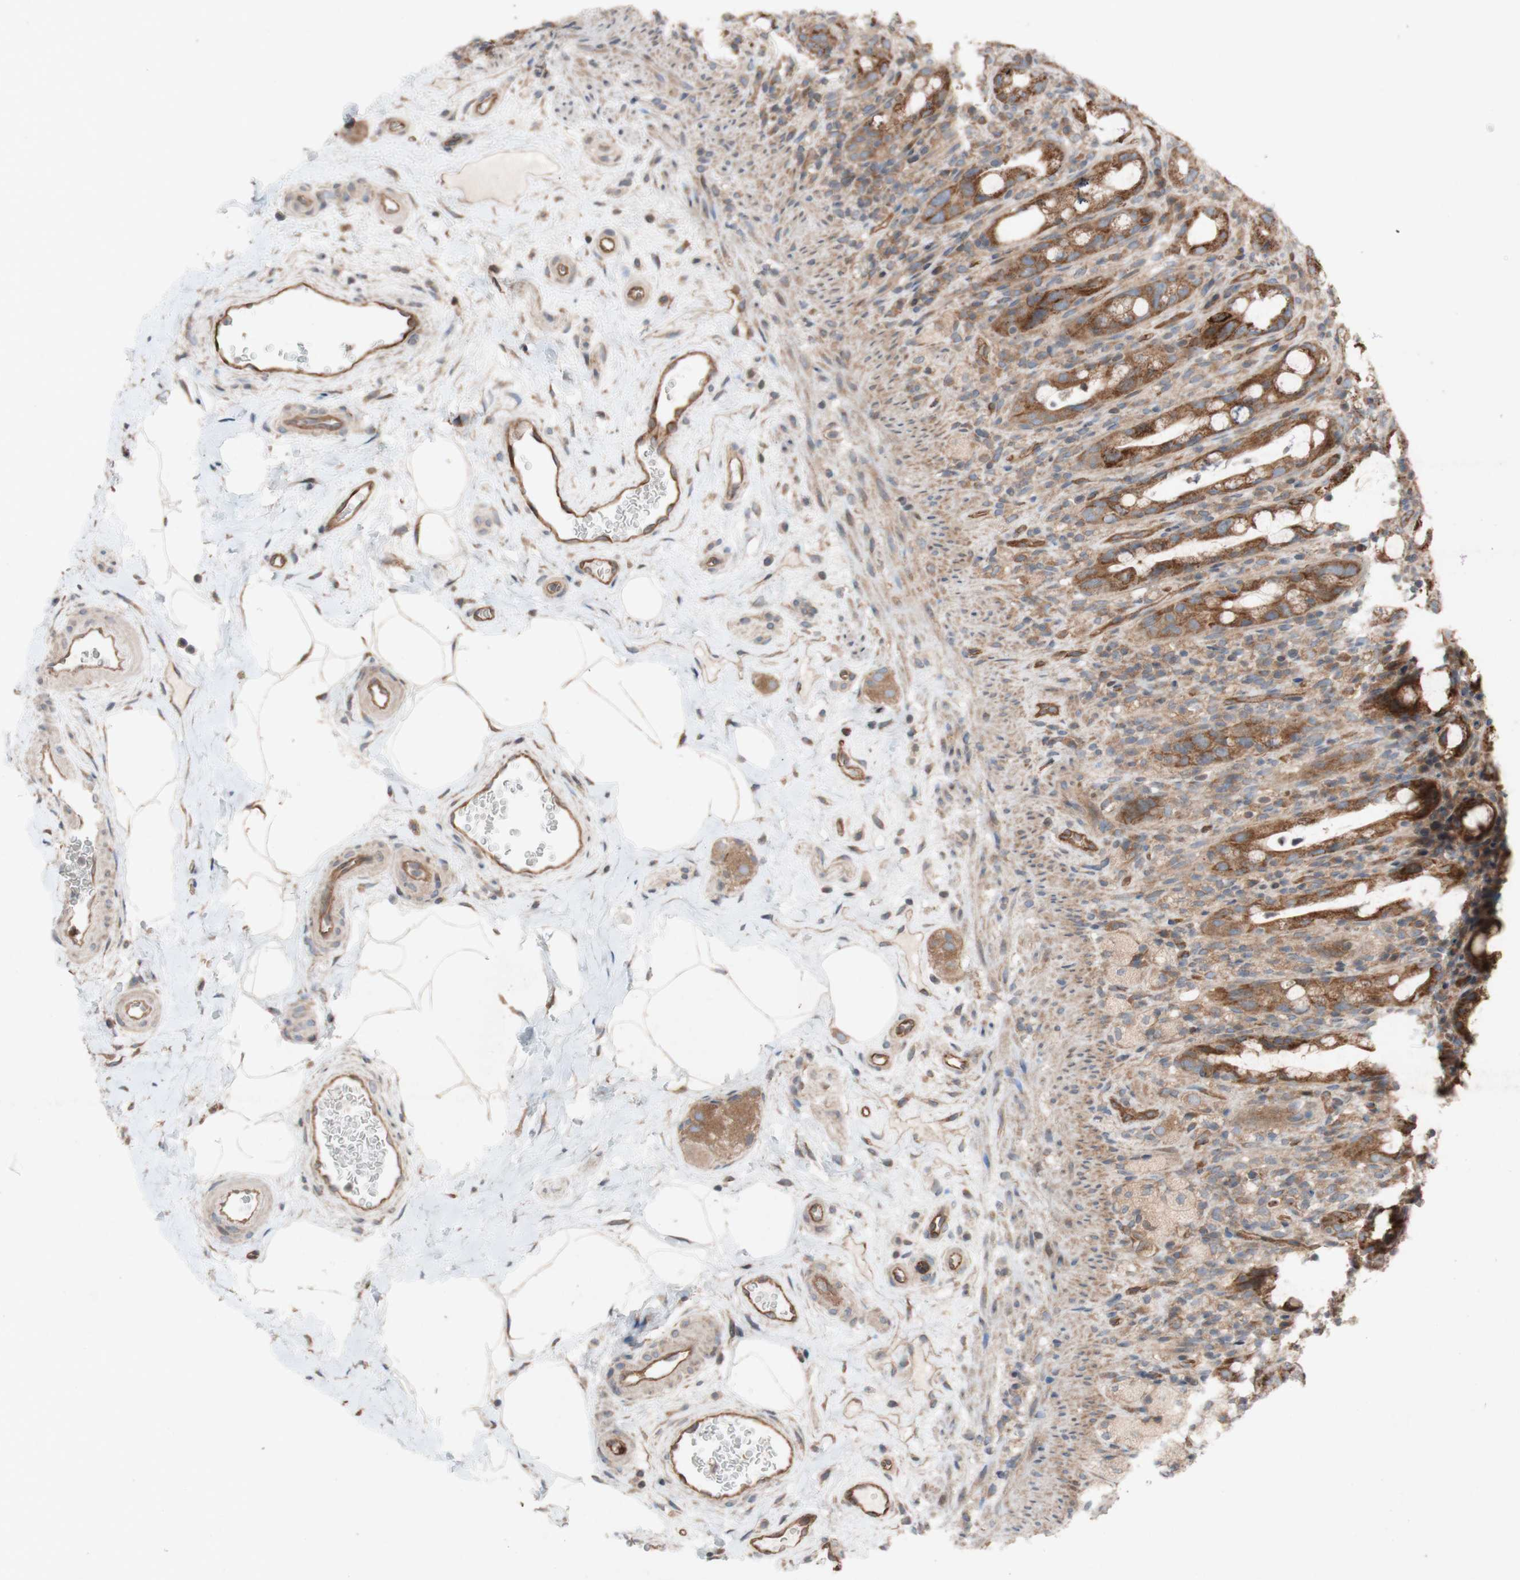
{"staining": {"intensity": "strong", "quantity": ">75%", "location": "cytoplasmic/membranous"}, "tissue": "rectum", "cell_type": "Glandular cells", "image_type": "normal", "snomed": [{"axis": "morphology", "description": "Normal tissue, NOS"}, {"axis": "topography", "description": "Rectum"}], "caption": "A histopathology image of rectum stained for a protein exhibits strong cytoplasmic/membranous brown staining in glandular cells.", "gene": "TST", "patient": {"sex": "male", "age": 44}}